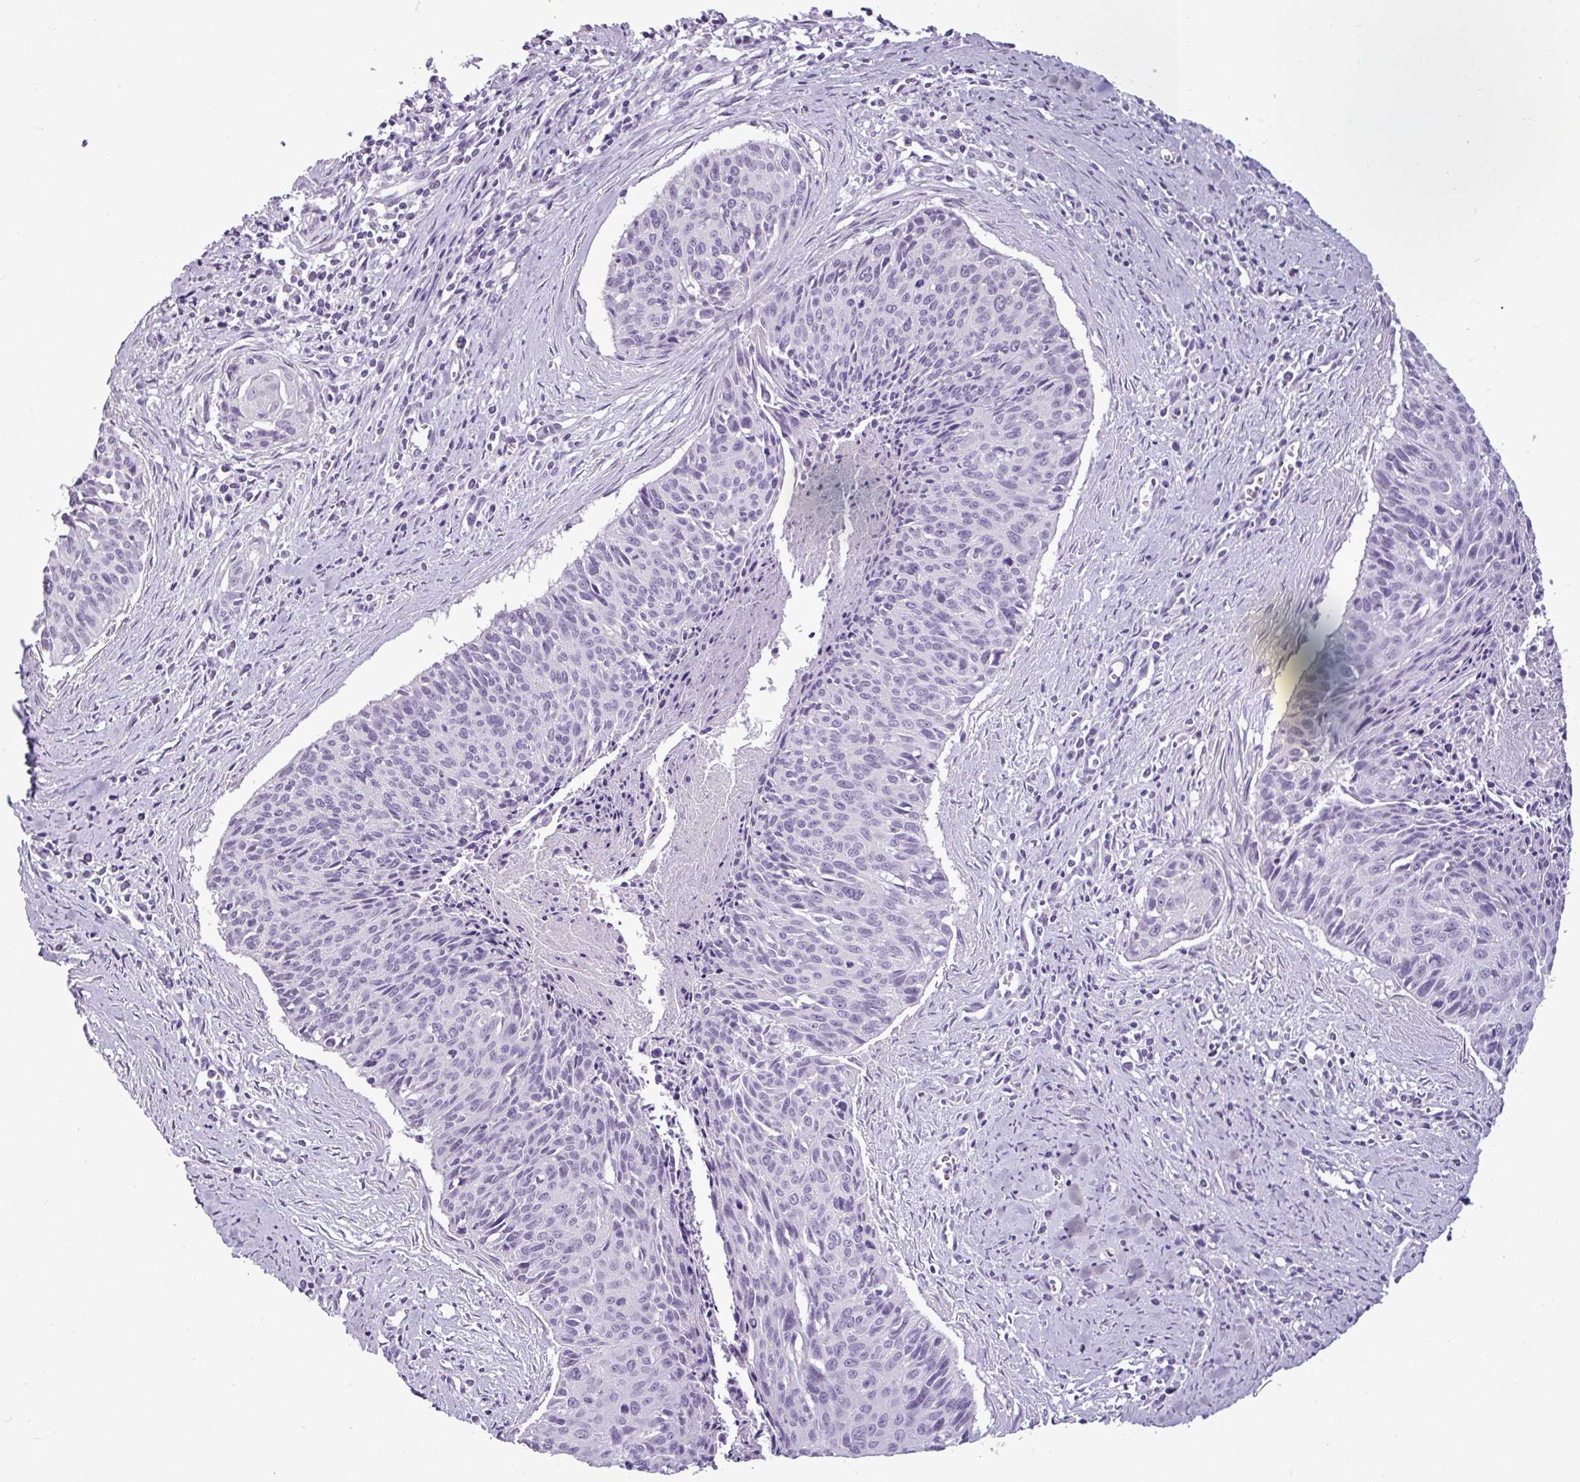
{"staining": {"intensity": "negative", "quantity": "none", "location": "none"}, "tissue": "cervical cancer", "cell_type": "Tumor cells", "image_type": "cancer", "snomed": [{"axis": "morphology", "description": "Squamous cell carcinoma, NOS"}, {"axis": "topography", "description": "Cervix"}], "caption": "Cervical cancer (squamous cell carcinoma) was stained to show a protein in brown. There is no significant positivity in tumor cells.", "gene": "AMY2A", "patient": {"sex": "female", "age": 55}}